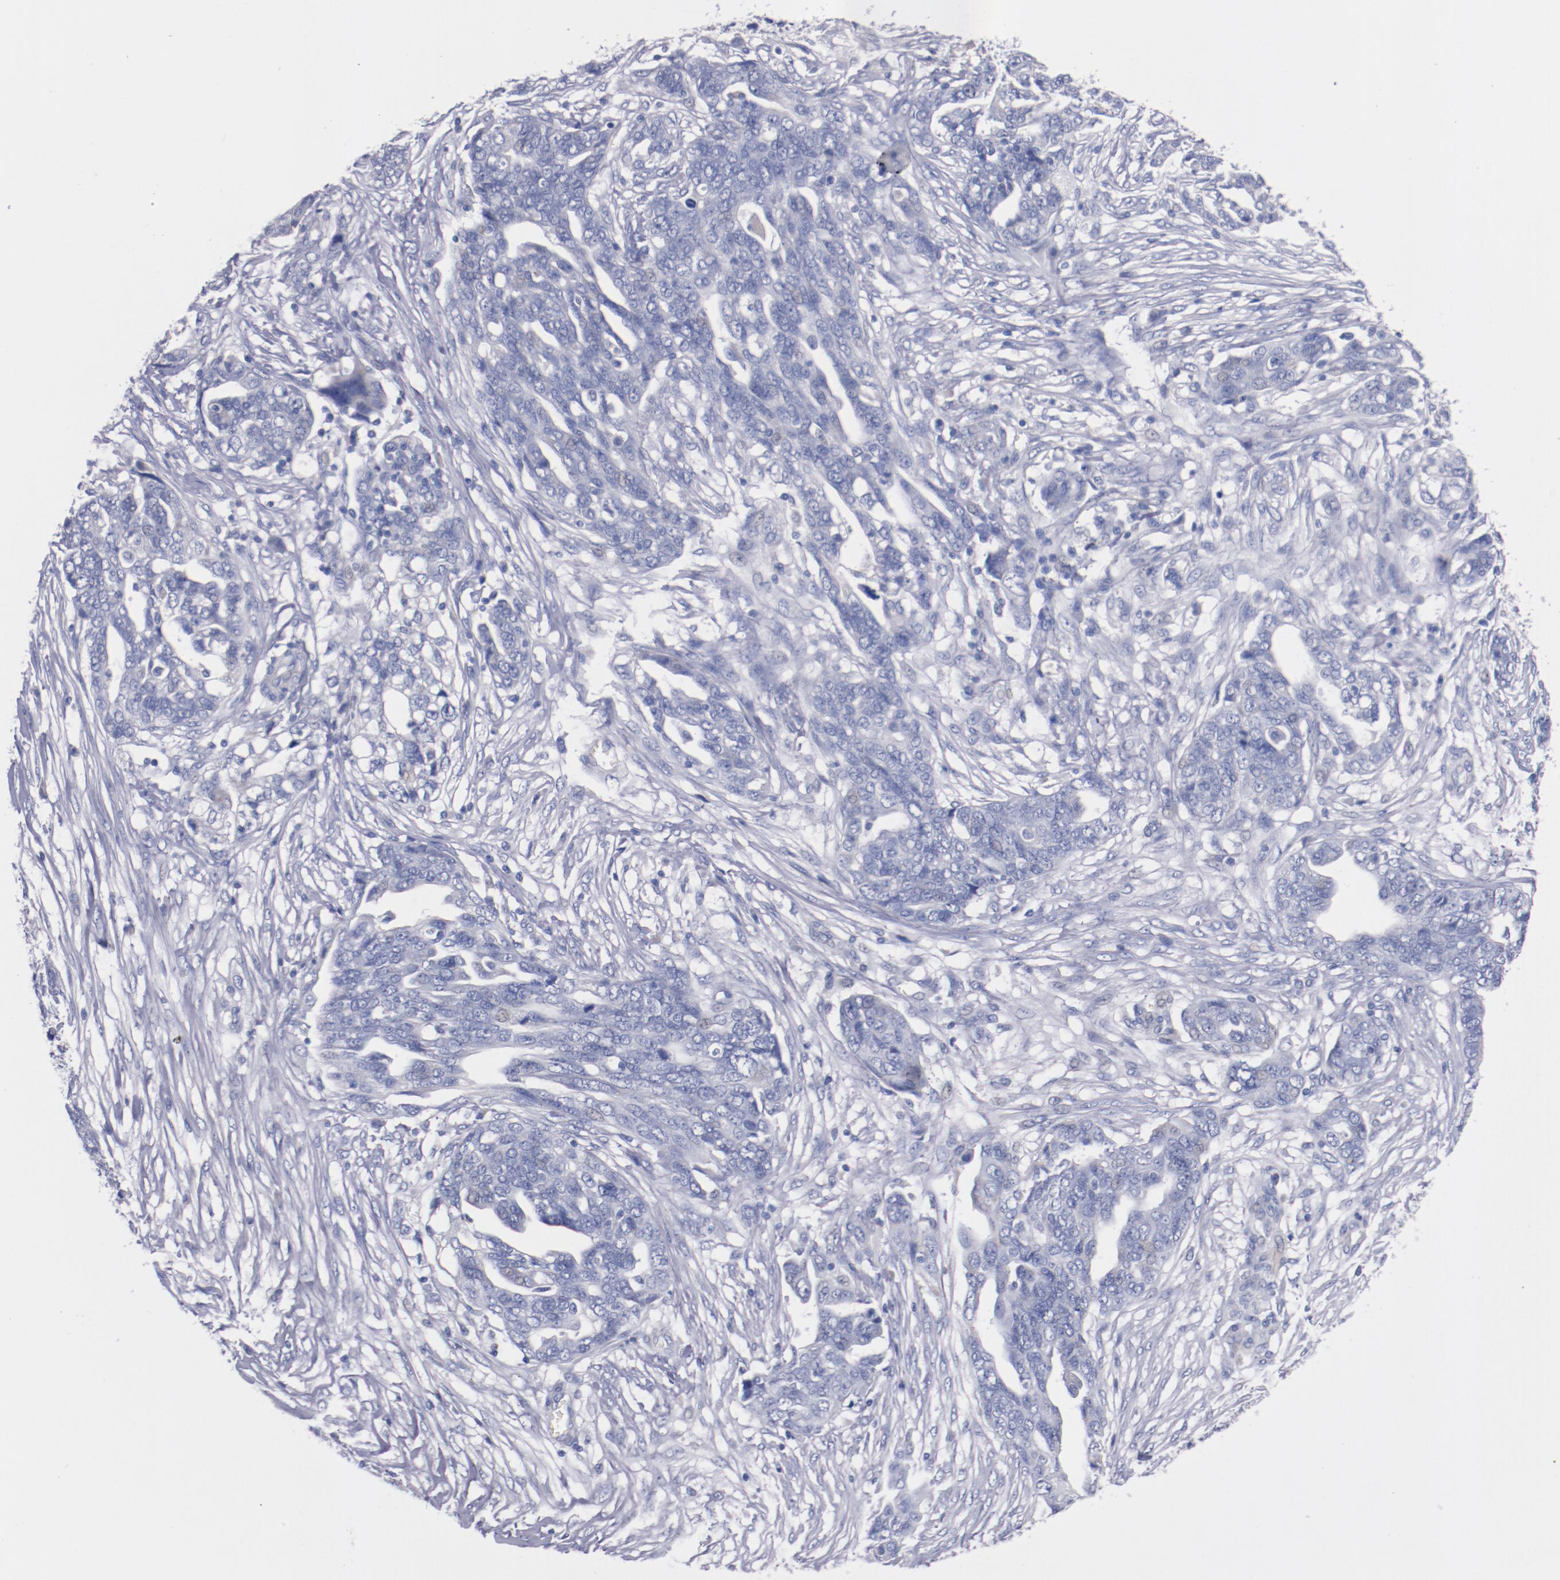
{"staining": {"intensity": "negative", "quantity": "none", "location": "none"}, "tissue": "ovarian cancer", "cell_type": "Tumor cells", "image_type": "cancer", "snomed": [{"axis": "morphology", "description": "Normal tissue, NOS"}, {"axis": "morphology", "description": "Cystadenocarcinoma, serous, NOS"}, {"axis": "topography", "description": "Fallopian tube"}, {"axis": "topography", "description": "Ovary"}], "caption": "Immunohistochemistry image of neoplastic tissue: human serous cystadenocarcinoma (ovarian) stained with DAB (3,3'-diaminobenzidine) reveals no significant protein positivity in tumor cells. (DAB (3,3'-diaminobenzidine) immunohistochemistry with hematoxylin counter stain).", "gene": "CNTNAP2", "patient": {"sex": "female", "age": 56}}